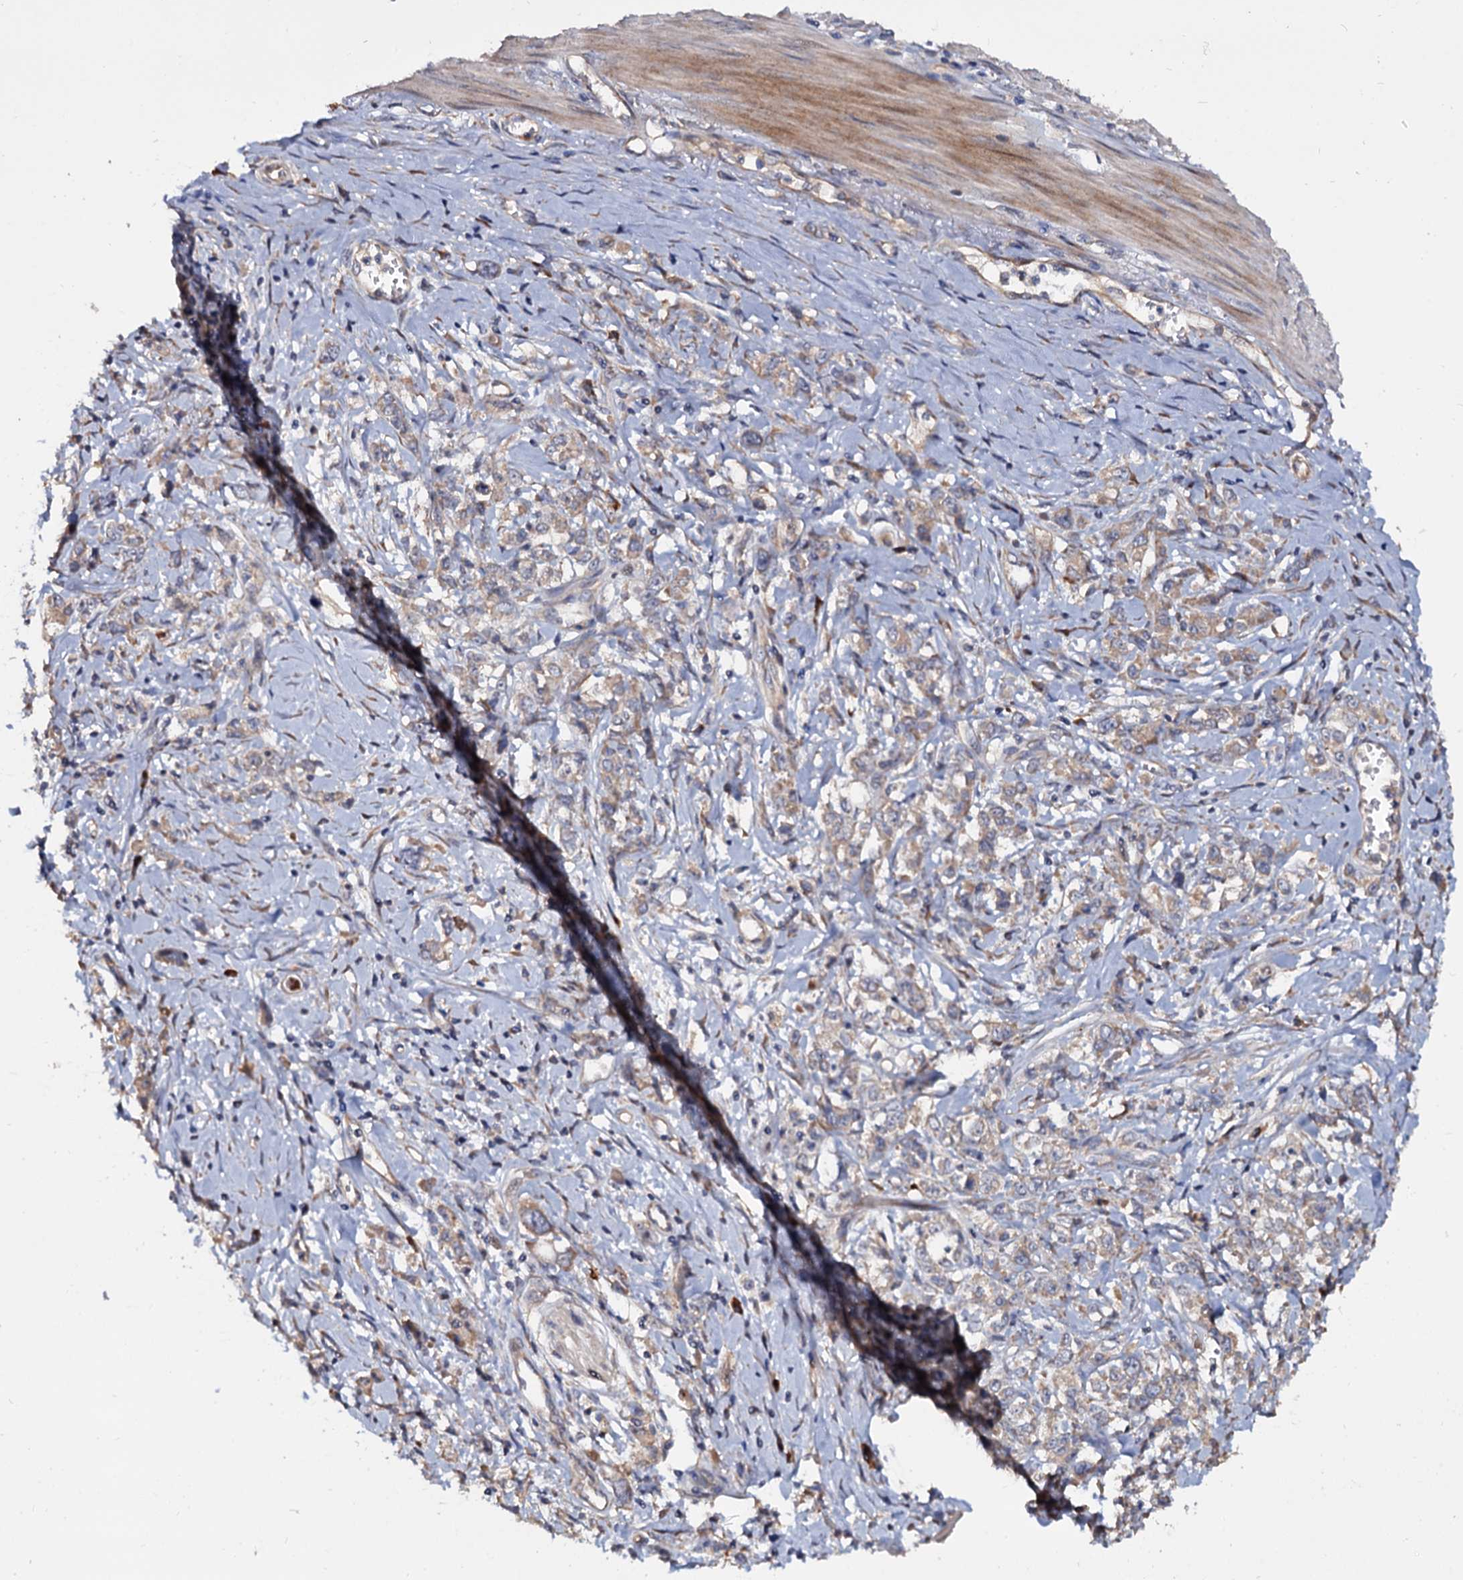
{"staining": {"intensity": "weak", "quantity": "25%-75%", "location": "cytoplasmic/membranous"}, "tissue": "stomach cancer", "cell_type": "Tumor cells", "image_type": "cancer", "snomed": [{"axis": "morphology", "description": "Adenocarcinoma, NOS"}, {"axis": "topography", "description": "Stomach"}], "caption": "DAB (3,3'-diaminobenzidine) immunohistochemical staining of human adenocarcinoma (stomach) displays weak cytoplasmic/membranous protein positivity in about 25%-75% of tumor cells. The protein of interest is stained brown, and the nuclei are stained in blue (DAB (3,3'-diaminobenzidine) IHC with brightfield microscopy, high magnification).", "gene": "WWC3", "patient": {"sex": "female", "age": 76}}